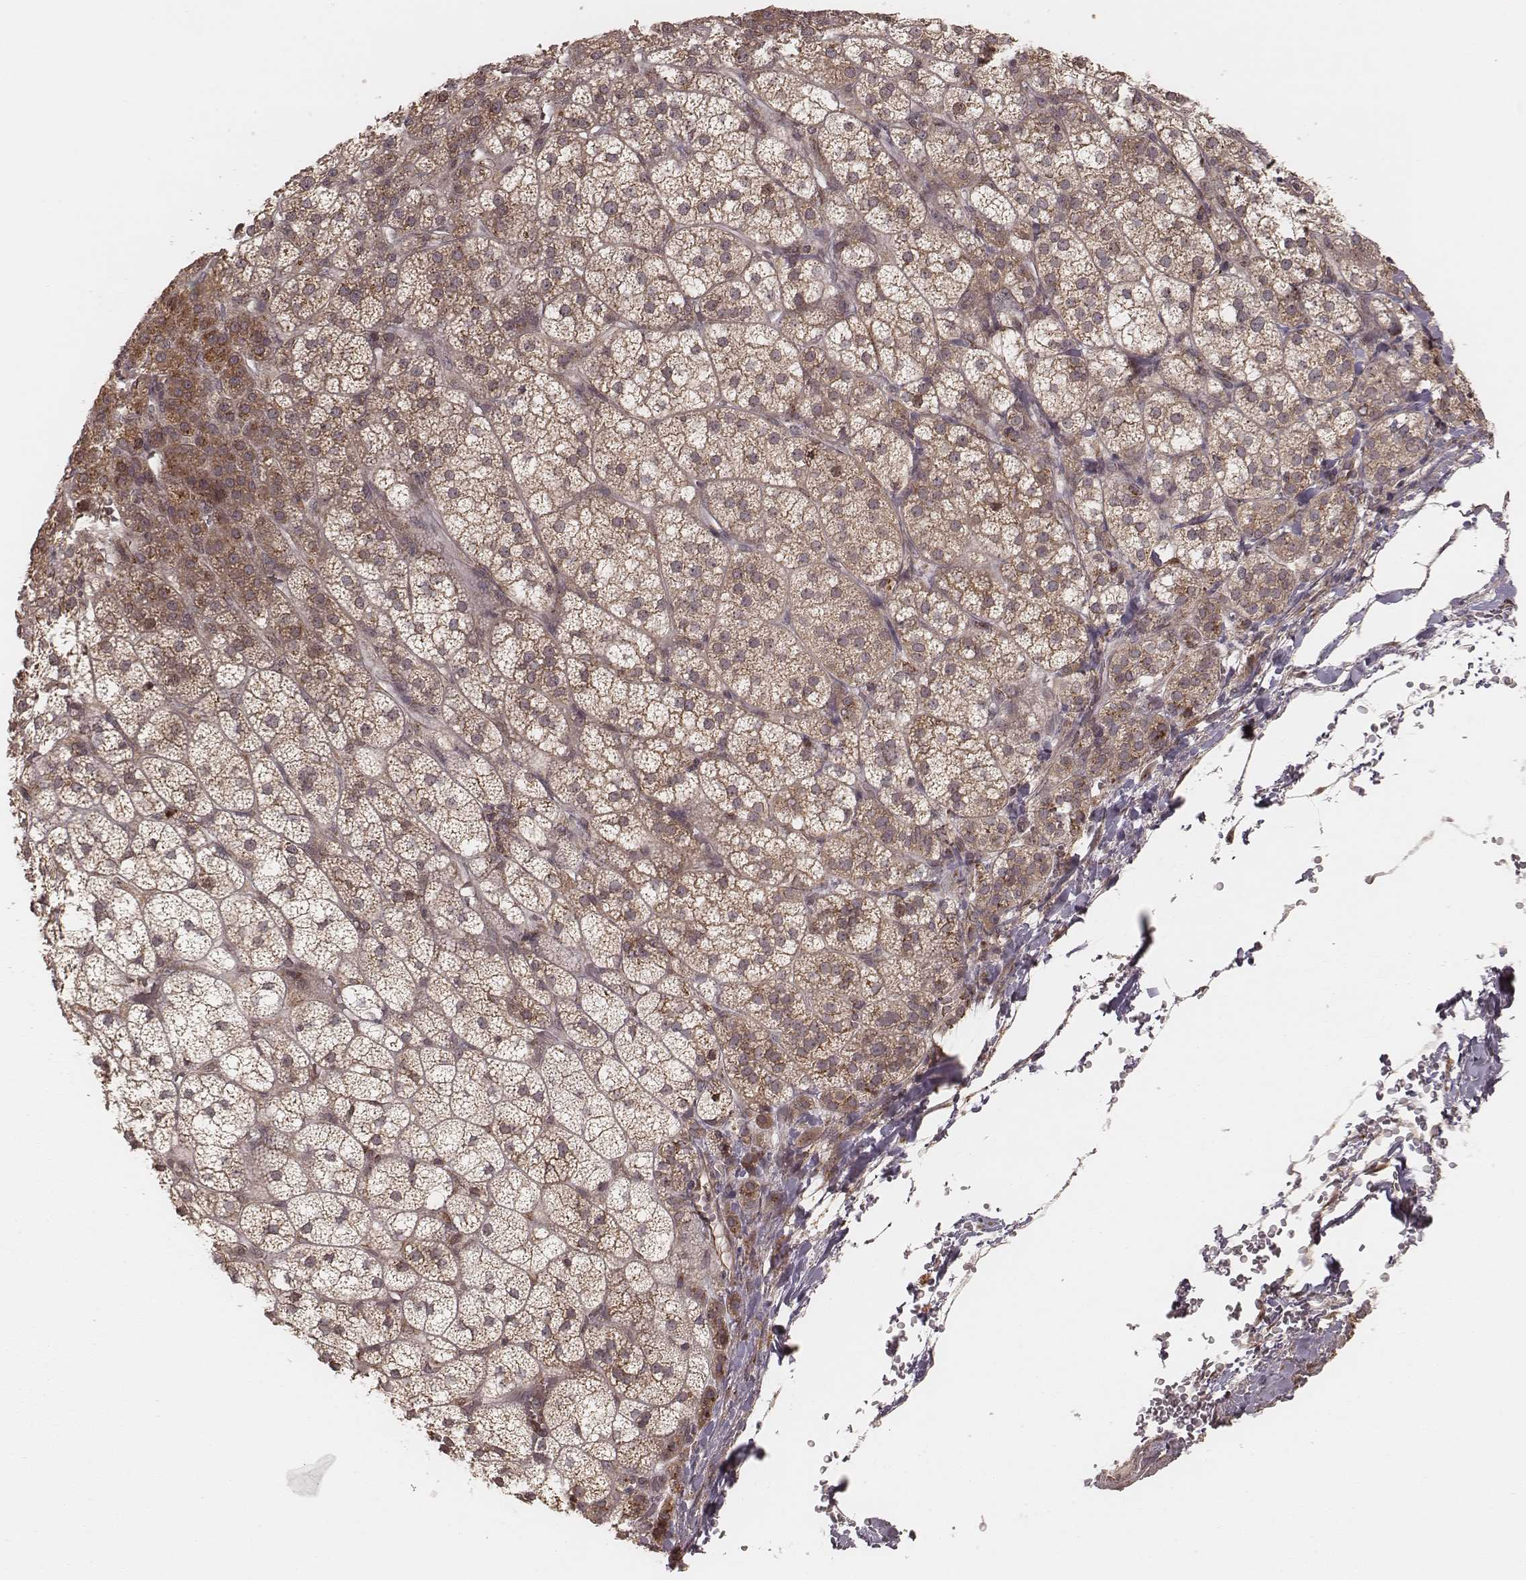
{"staining": {"intensity": "moderate", "quantity": ">75%", "location": "cytoplasmic/membranous"}, "tissue": "adrenal gland", "cell_type": "Glandular cells", "image_type": "normal", "snomed": [{"axis": "morphology", "description": "Normal tissue, NOS"}, {"axis": "topography", "description": "Adrenal gland"}], "caption": "A brown stain labels moderate cytoplasmic/membranous expression of a protein in glandular cells of normal human adrenal gland.", "gene": "MYO19", "patient": {"sex": "female", "age": 60}}